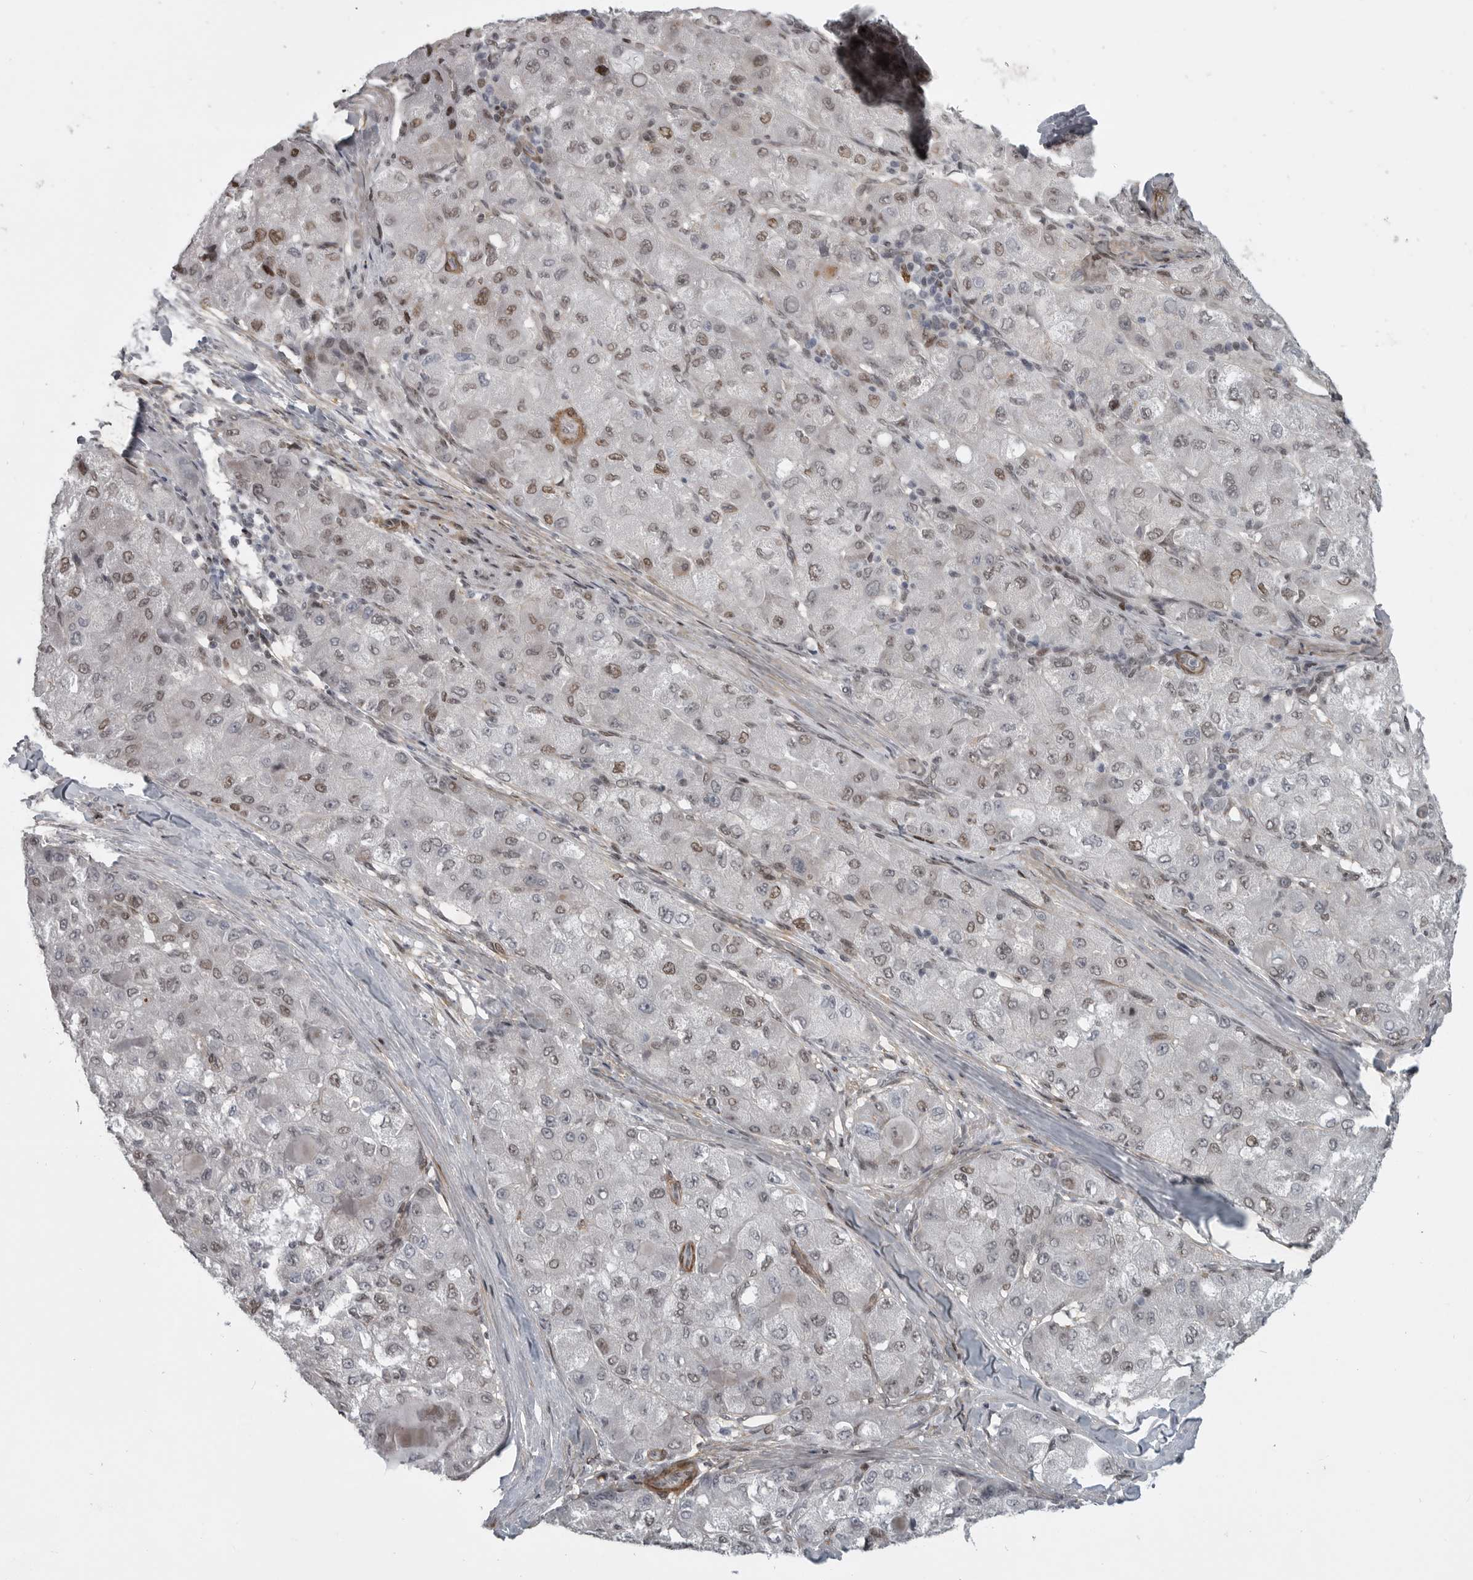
{"staining": {"intensity": "weak", "quantity": "25%-75%", "location": "nuclear"}, "tissue": "liver cancer", "cell_type": "Tumor cells", "image_type": "cancer", "snomed": [{"axis": "morphology", "description": "Carcinoma, Hepatocellular, NOS"}, {"axis": "topography", "description": "Liver"}], "caption": "Hepatocellular carcinoma (liver) stained for a protein (brown) exhibits weak nuclear positive expression in about 25%-75% of tumor cells.", "gene": "HMGN3", "patient": {"sex": "male", "age": 80}}